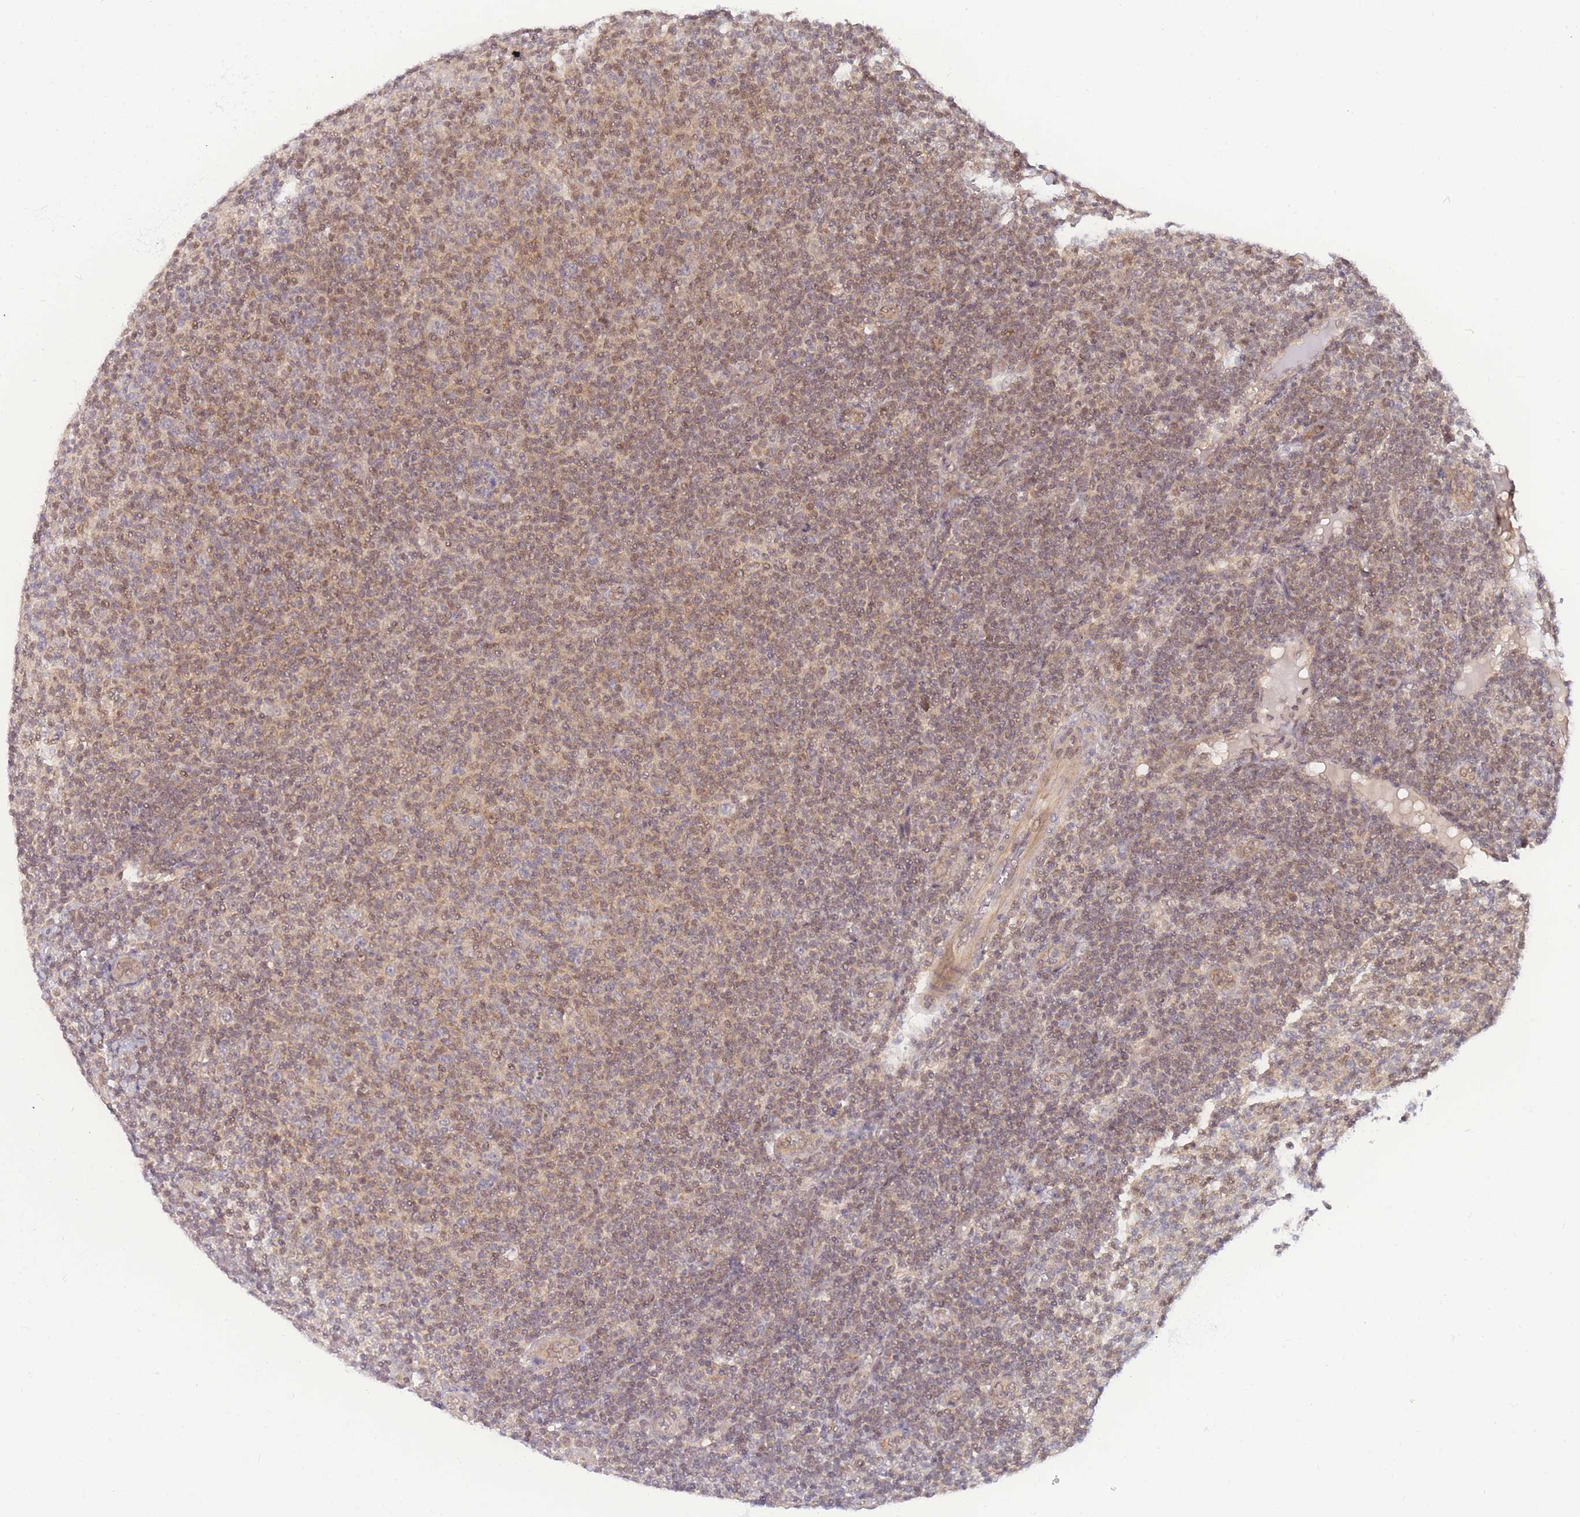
{"staining": {"intensity": "moderate", "quantity": ">75%", "location": "nuclear"}, "tissue": "lymphoma", "cell_type": "Tumor cells", "image_type": "cancer", "snomed": [{"axis": "morphology", "description": "Malignant lymphoma, non-Hodgkin's type, Low grade"}, {"axis": "topography", "description": "Lymph node"}], "caption": "There is medium levels of moderate nuclear expression in tumor cells of low-grade malignant lymphoma, non-Hodgkin's type, as demonstrated by immunohistochemical staining (brown color).", "gene": "KIAA1191", "patient": {"sex": "male", "age": 66}}